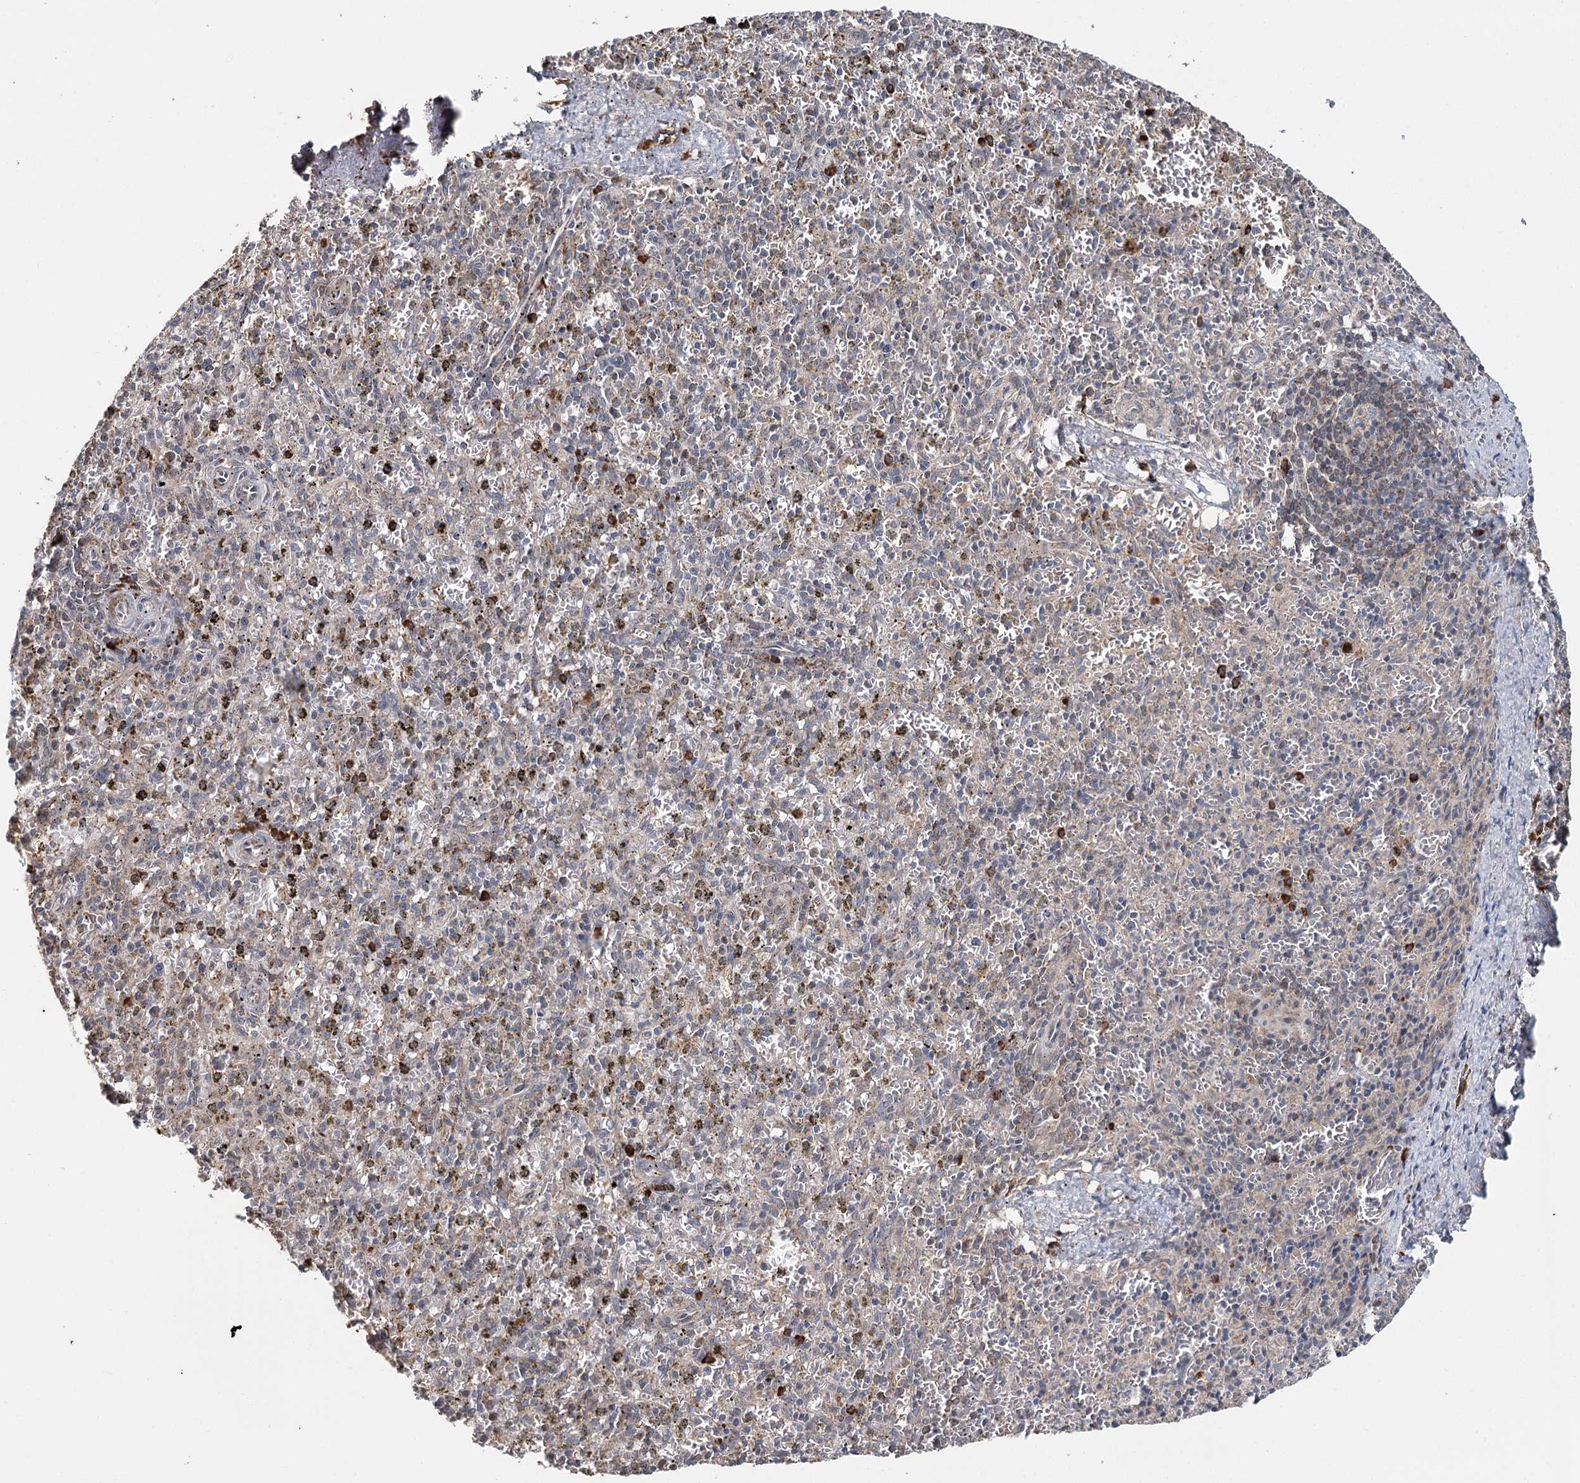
{"staining": {"intensity": "moderate", "quantity": "<25%", "location": "cytoplasmic/membranous"}, "tissue": "spleen", "cell_type": "Cells in red pulp", "image_type": "normal", "snomed": [{"axis": "morphology", "description": "Normal tissue, NOS"}, {"axis": "topography", "description": "Spleen"}], "caption": "Brown immunohistochemical staining in benign human spleen exhibits moderate cytoplasmic/membranous positivity in about <25% of cells in red pulp.", "gene": "SYVN1", "patient": {"sex": "male", "age": 72}}